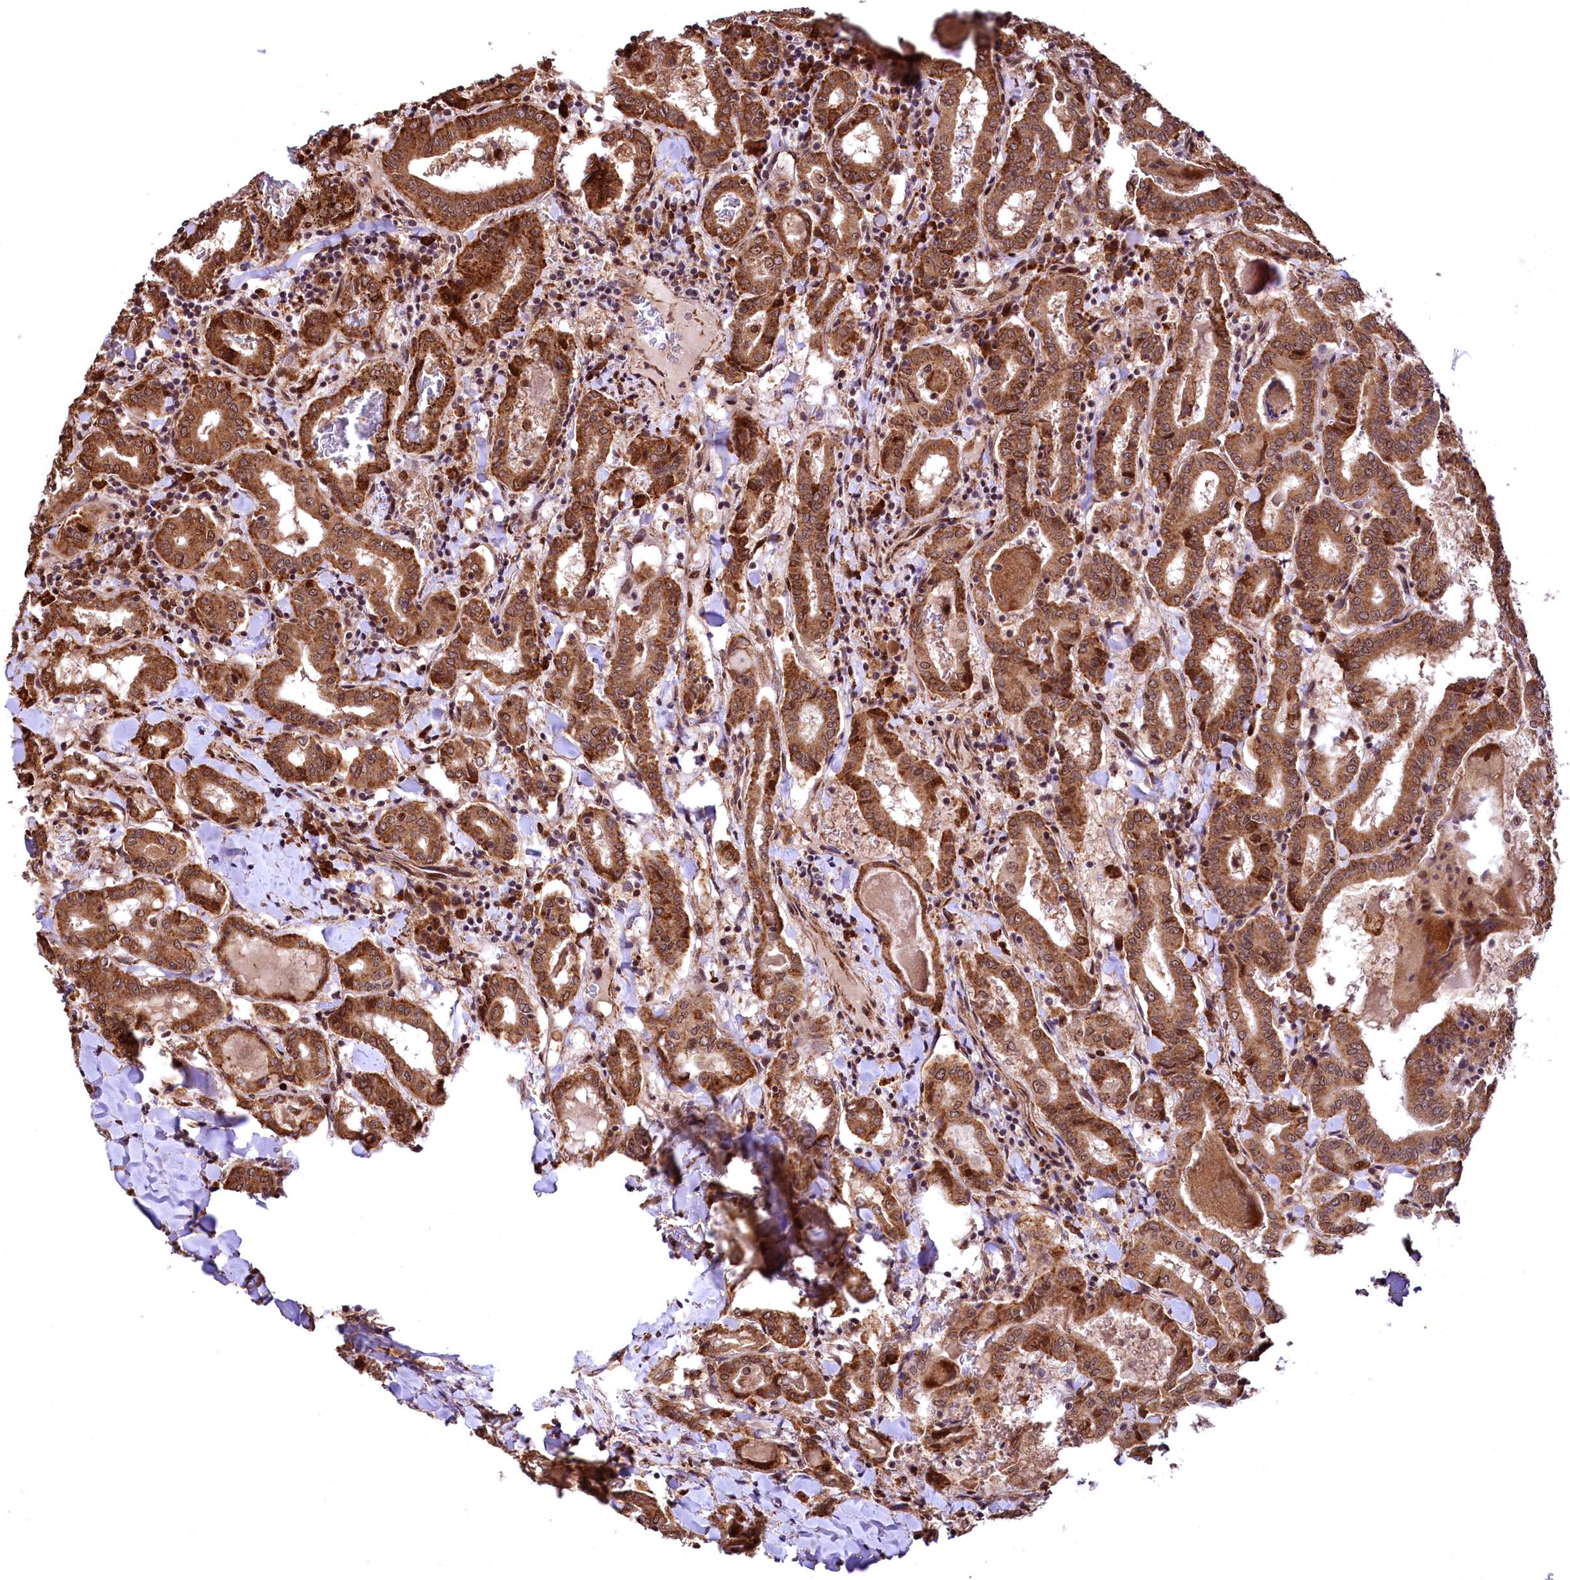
{"staining": {"intensity": "strong", "quantity": ">75%", "location": "cytoplasmic/membranous"}, "tissue": "thyroid cancer", "cell_type": "Tumor cells", "image_type": "cancer", "snomed": [{"axis": "morphology", "description": "Papillary adenocarcinoma, NOS"}, {"axis": "topography", "description": "Thyroid gland"}], "caption": "Protein staining displays strong cytoplasmic/membranous positivity in about >75% of tumor cells in thyroid cancer. Immunohistochemistry (ihc) stains the protein of interest in brown and the nuclei are stained blue.", "gene": "PDS5B", "patient": {"sex": "female", "age": 72}}